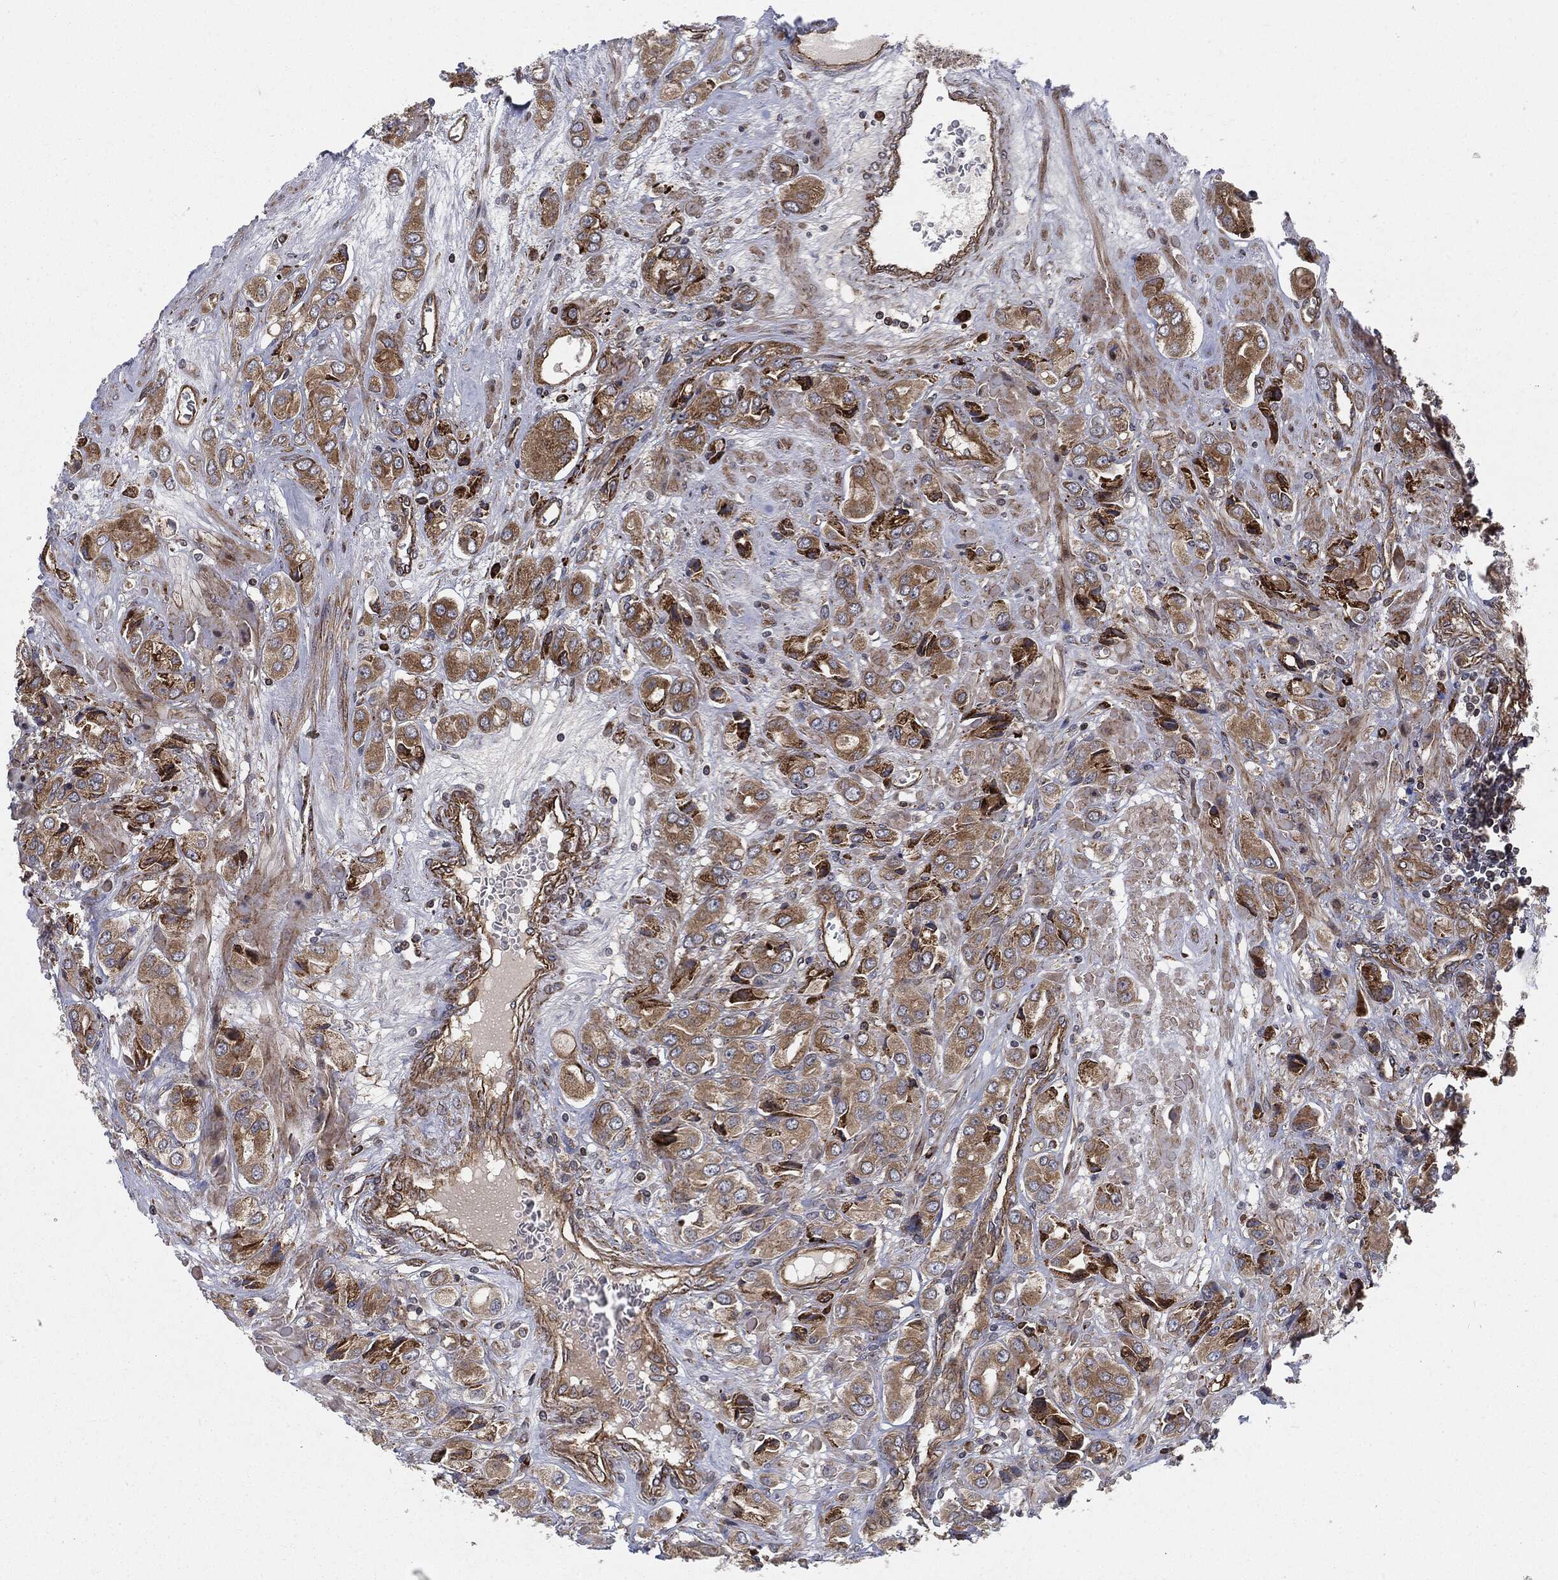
{"staining": {"intensity": "moderate", "quantity": ">75%", "location": "cytoplasmic/membranous"}, "tissue": "prostate cancer", "cell_type": "Tumor cells", "image_type": "cancer", "snomed": [{"axis": "morphology", "description": "Adenocarcinoma, NOS"}, {"axis": "topography", "description": "Prostate and seminal vesicle, NOS"}, {"axis": "topography", "description": "Prostate"}], "caption": "IHC of human prostate adenocarcinoma shows medium levels of moderate cytoplasmic/membranous expression in about >75% of tumor cells. The protein is stained brown, and the nuclei are stained in blue (DAB IHC with brightfield microscopy, high magnification).", "gene": "CYLD", "patient": {"sex": "male", "age": 69}}